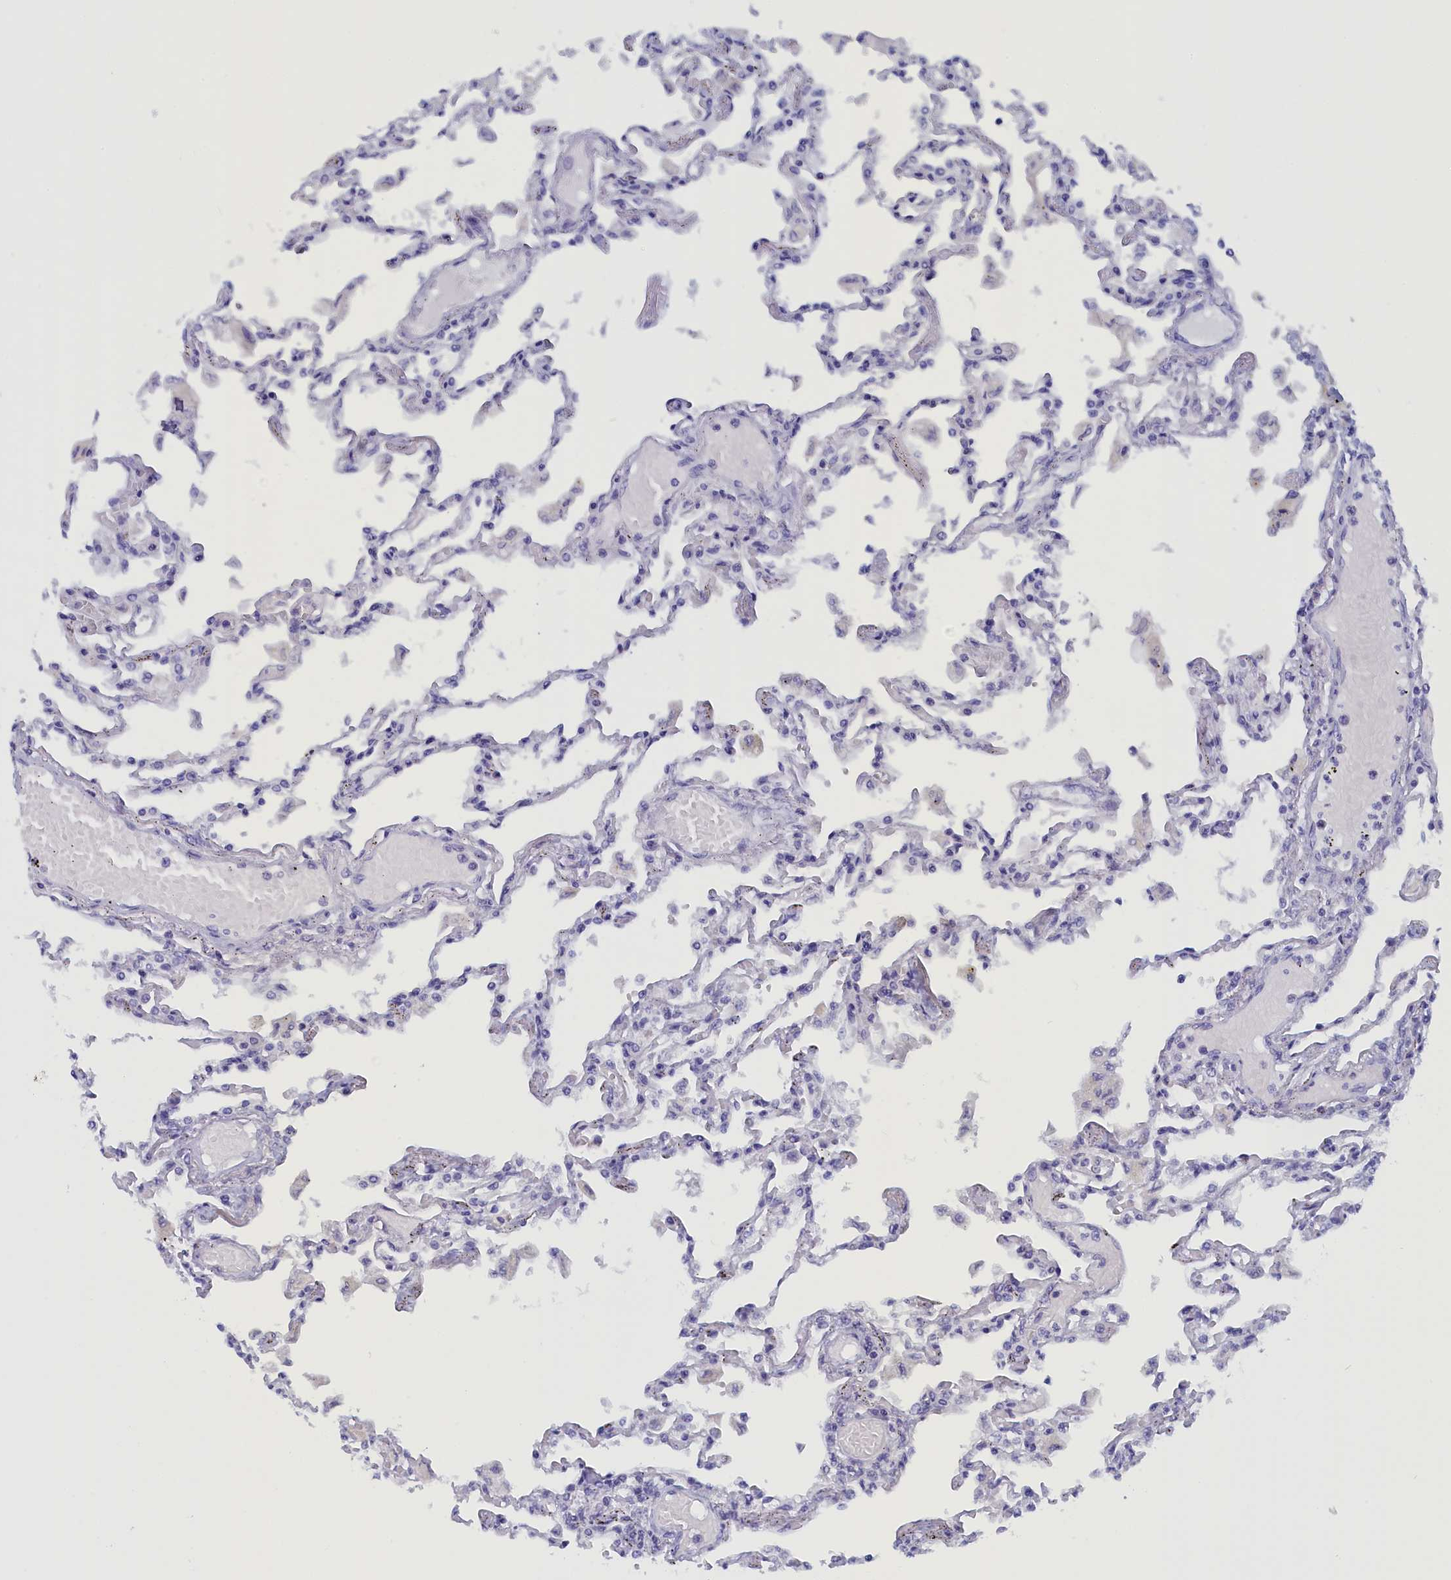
{"staining": {"intensity": "negative", "quantity": "none", "location": "none"}, "tissue": "lung", "cell_type": "Alveolar cells", "image_type": "normal", "snomed": [{"axis": "morphology", "description": "Normal tissue, NOS"}, {"axis": "topography", "description": "Bronchus"}, {"axis": "topography", "description": "Lung"}], "caption": "This is a micrograph of immunohistochemistry staining of benign lung, which shows no positivity in alveolar cells. (DAB (3,3'-diaminobenzidine) immunohistochemistry (IHC), high magnification).", "gene": "ANKRD2", "patient": {"sex": "female", "age": 49}}